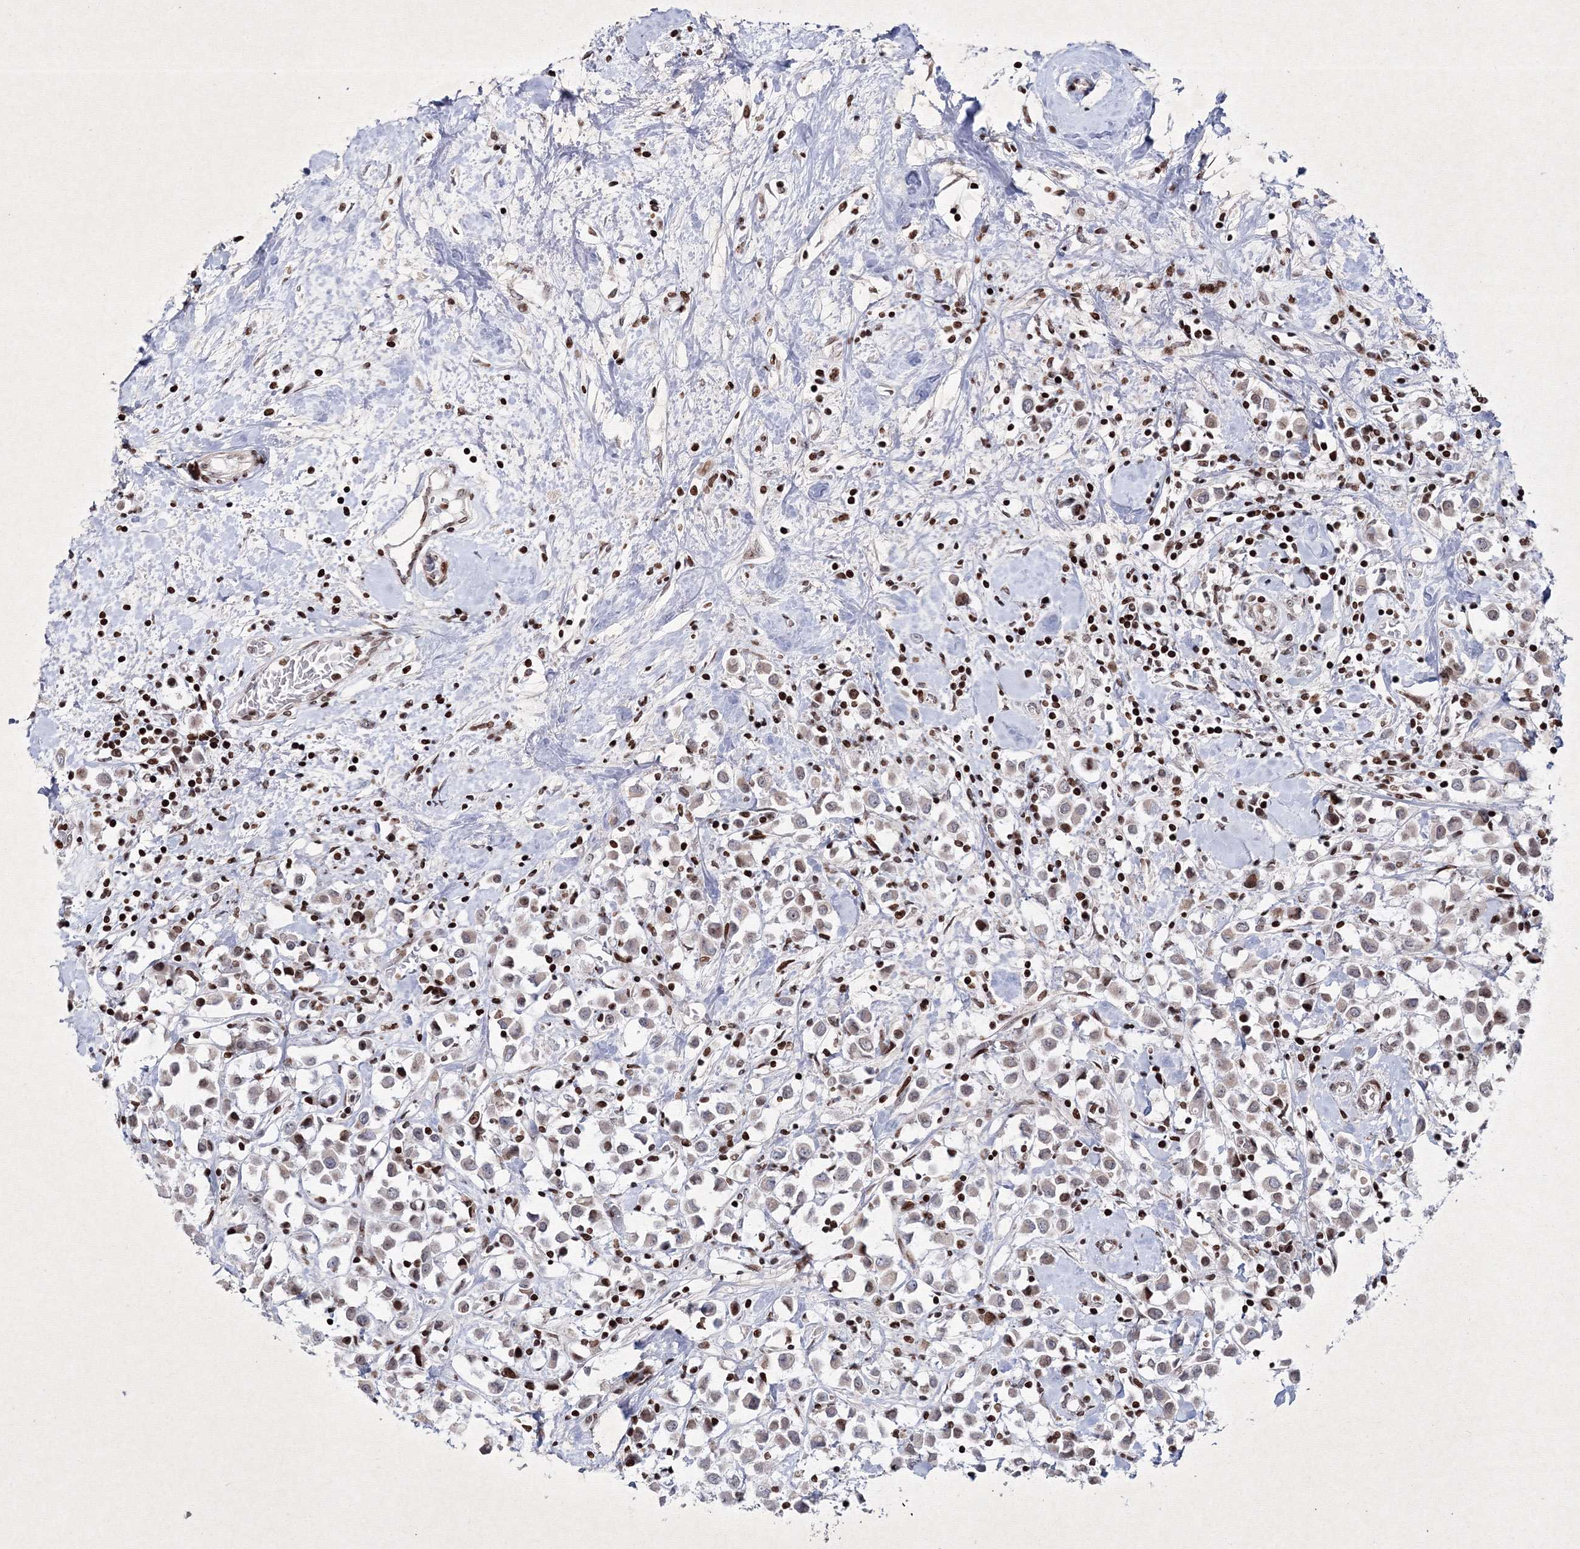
{"staining": {"intensity": "weak", "quantity": "<25%", "location": "nuclear"}, "tissue": "breast cancer", "cell_type": "Tumor cells", "image_type": "cancer", "snomed": [{"axis": "morphology", "description": "Duct carcinoma"}, {"axis": "topography", "description": "Breast"}], "caption": "Histopathology image shows no significant protein staining in tumor cells of breast intraductal carcinoma.", "gene": "SMIM29", "patient": {"sex": "female", "age": 61}}